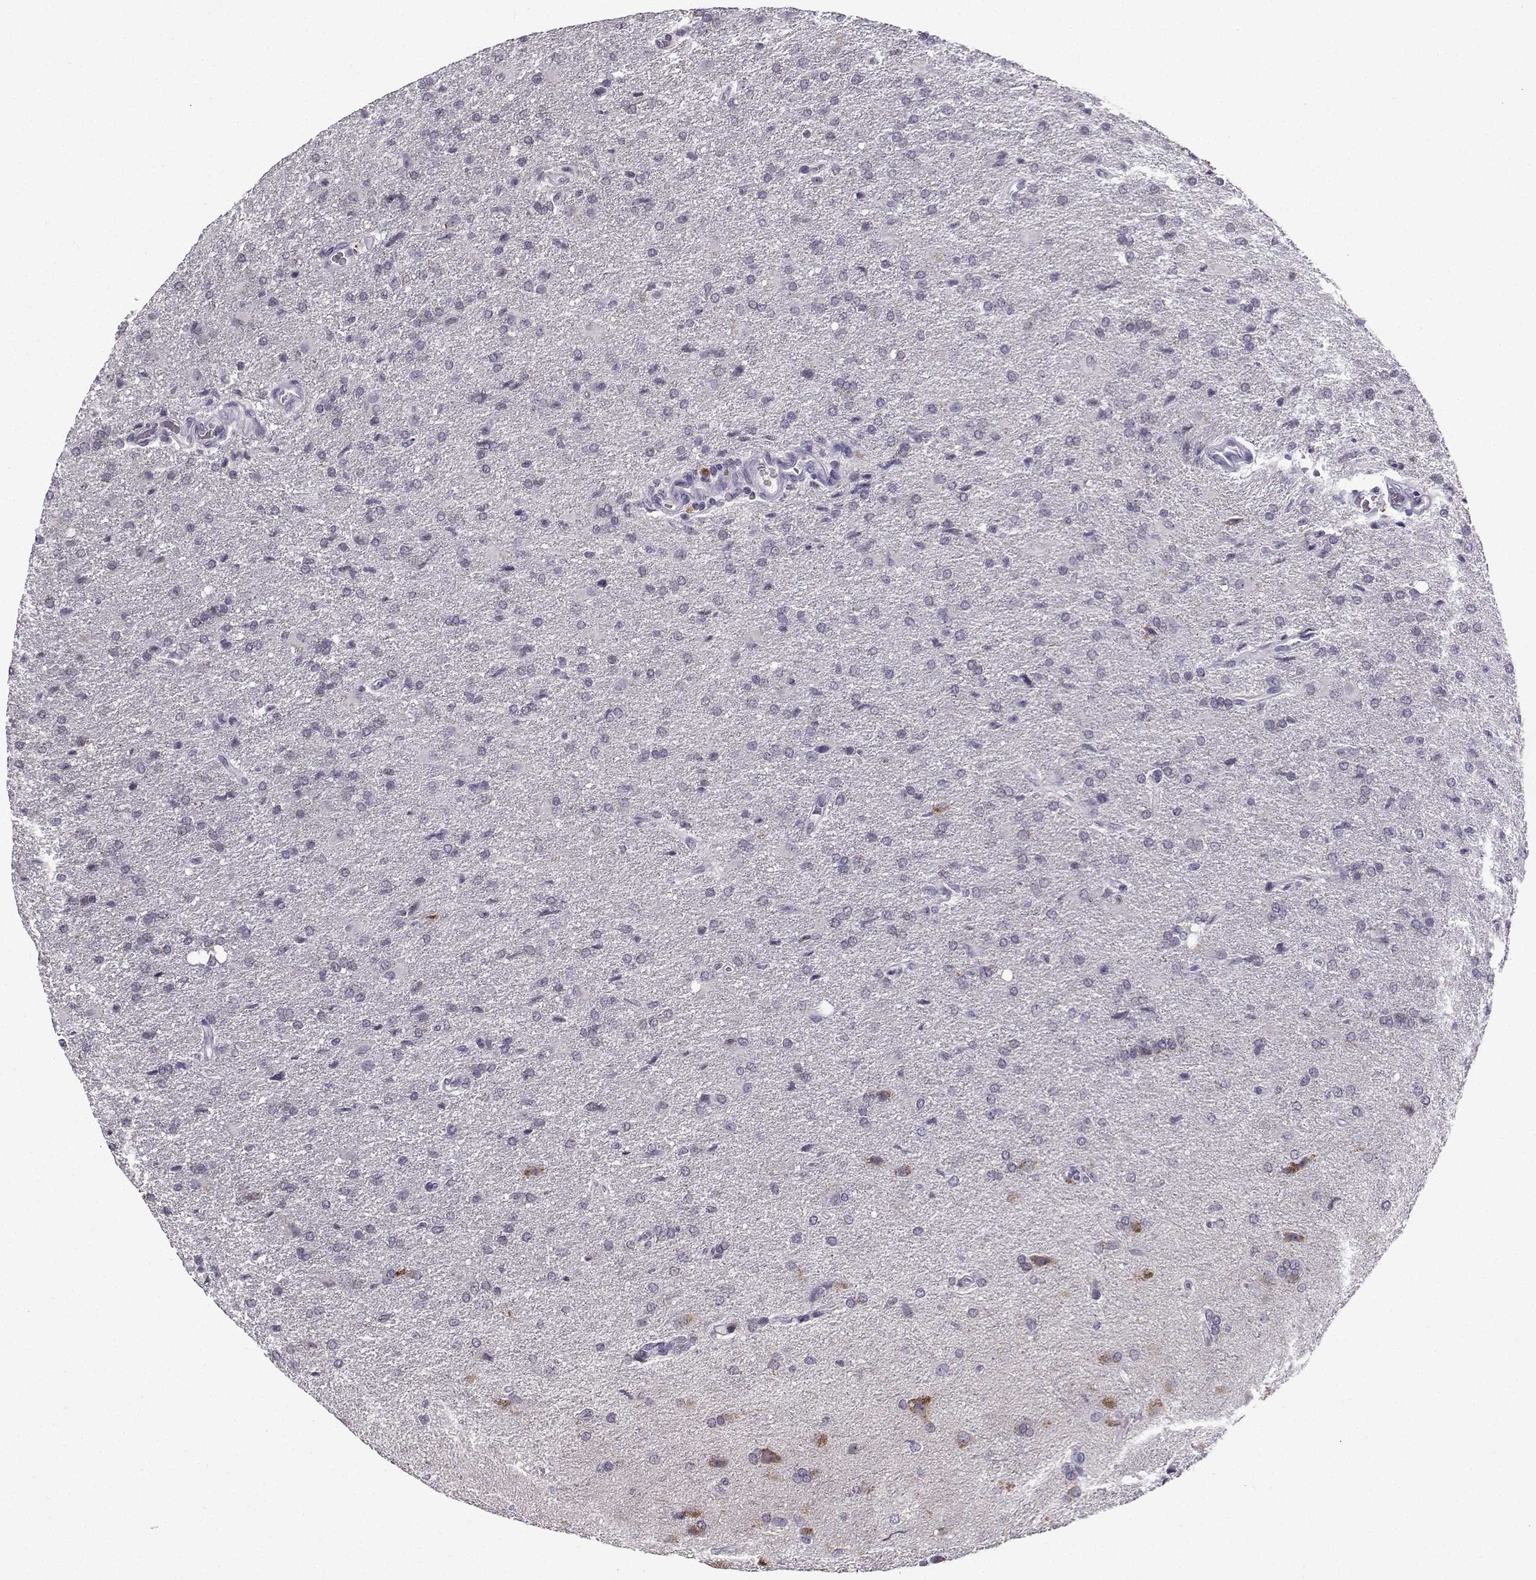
{"staining": {"intensity": "negative", "quantity": "none", "location": "none"}, "tissue": "glioma", "cell_type": "Tumor cells", "image_type": "cancer", "snomed": [{"axis": "morphology", "description": "Glioma, malignant, High grade"}, {"axis": "topography", "description": "Brain"}], "caption": "This is a micrograph of immunohistochemistry staining of high-grade glioma (malignant), which shows no positivity in tumor cells.", "gene": "LRFN2", "patient": {"sex": "male", "age": 68}}